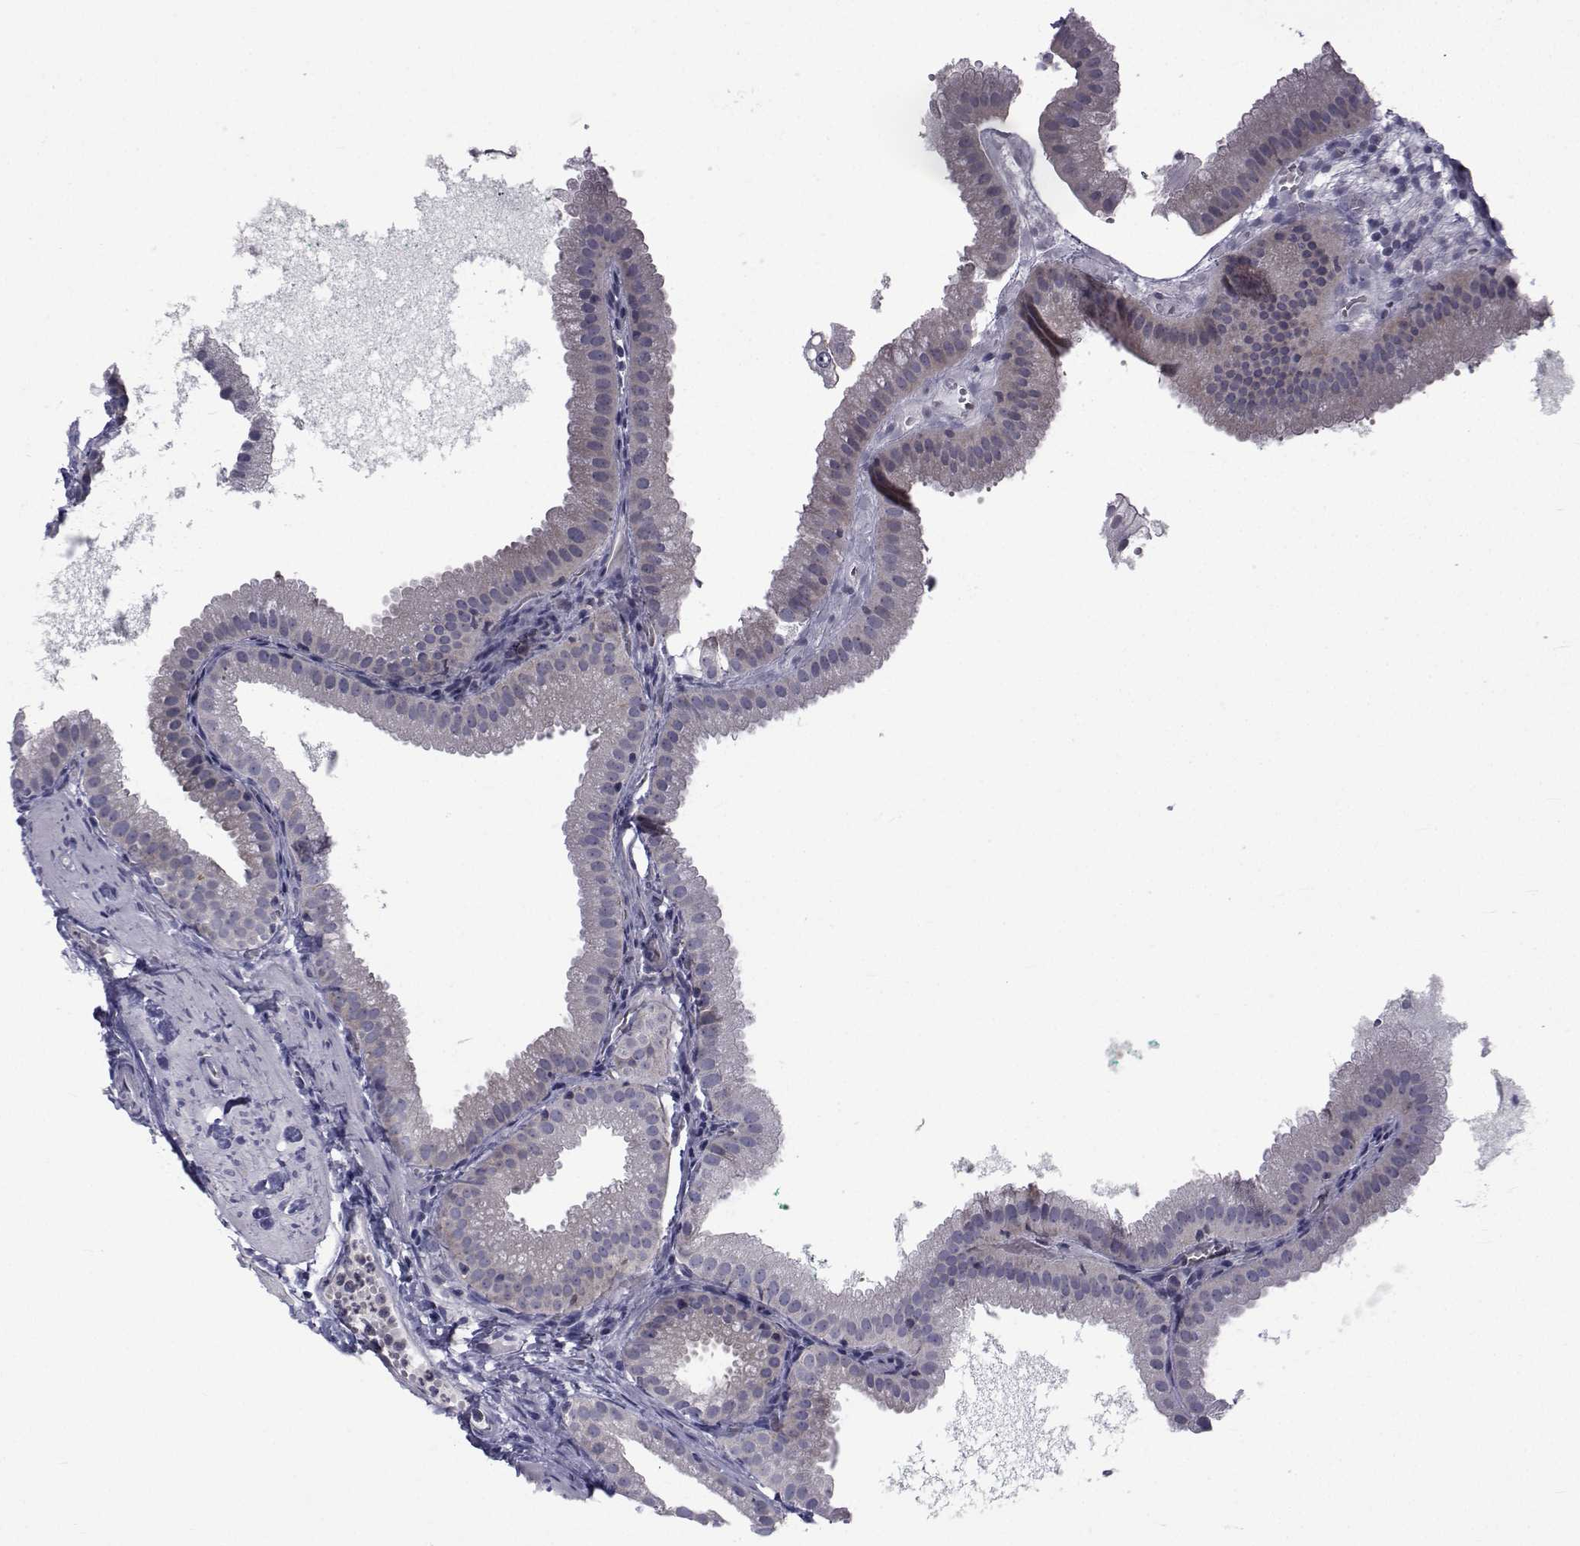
{"staining": {"intensity": "negative", "quantity": "none", "location": "none"}, "tissue": "gallbladder", "cell_type": "Glandular cells", "image_type": "normal", "snomed": [{"axis": "morphology", "description": "Normal tissue, NOS"}, {"axis": "topography", "description": "Gallbladder"}], "caption": "A histopathology image of gallbladder stained for a protein displays no brown staining in glandular cells. (Brightfield microscopy of DAB (3,3'-diaminobenzidine) immunohistochemistry (IHC) at high magnification).", "gene": "SLC30A10", "patient": {"sex": "male", "age": 67}}